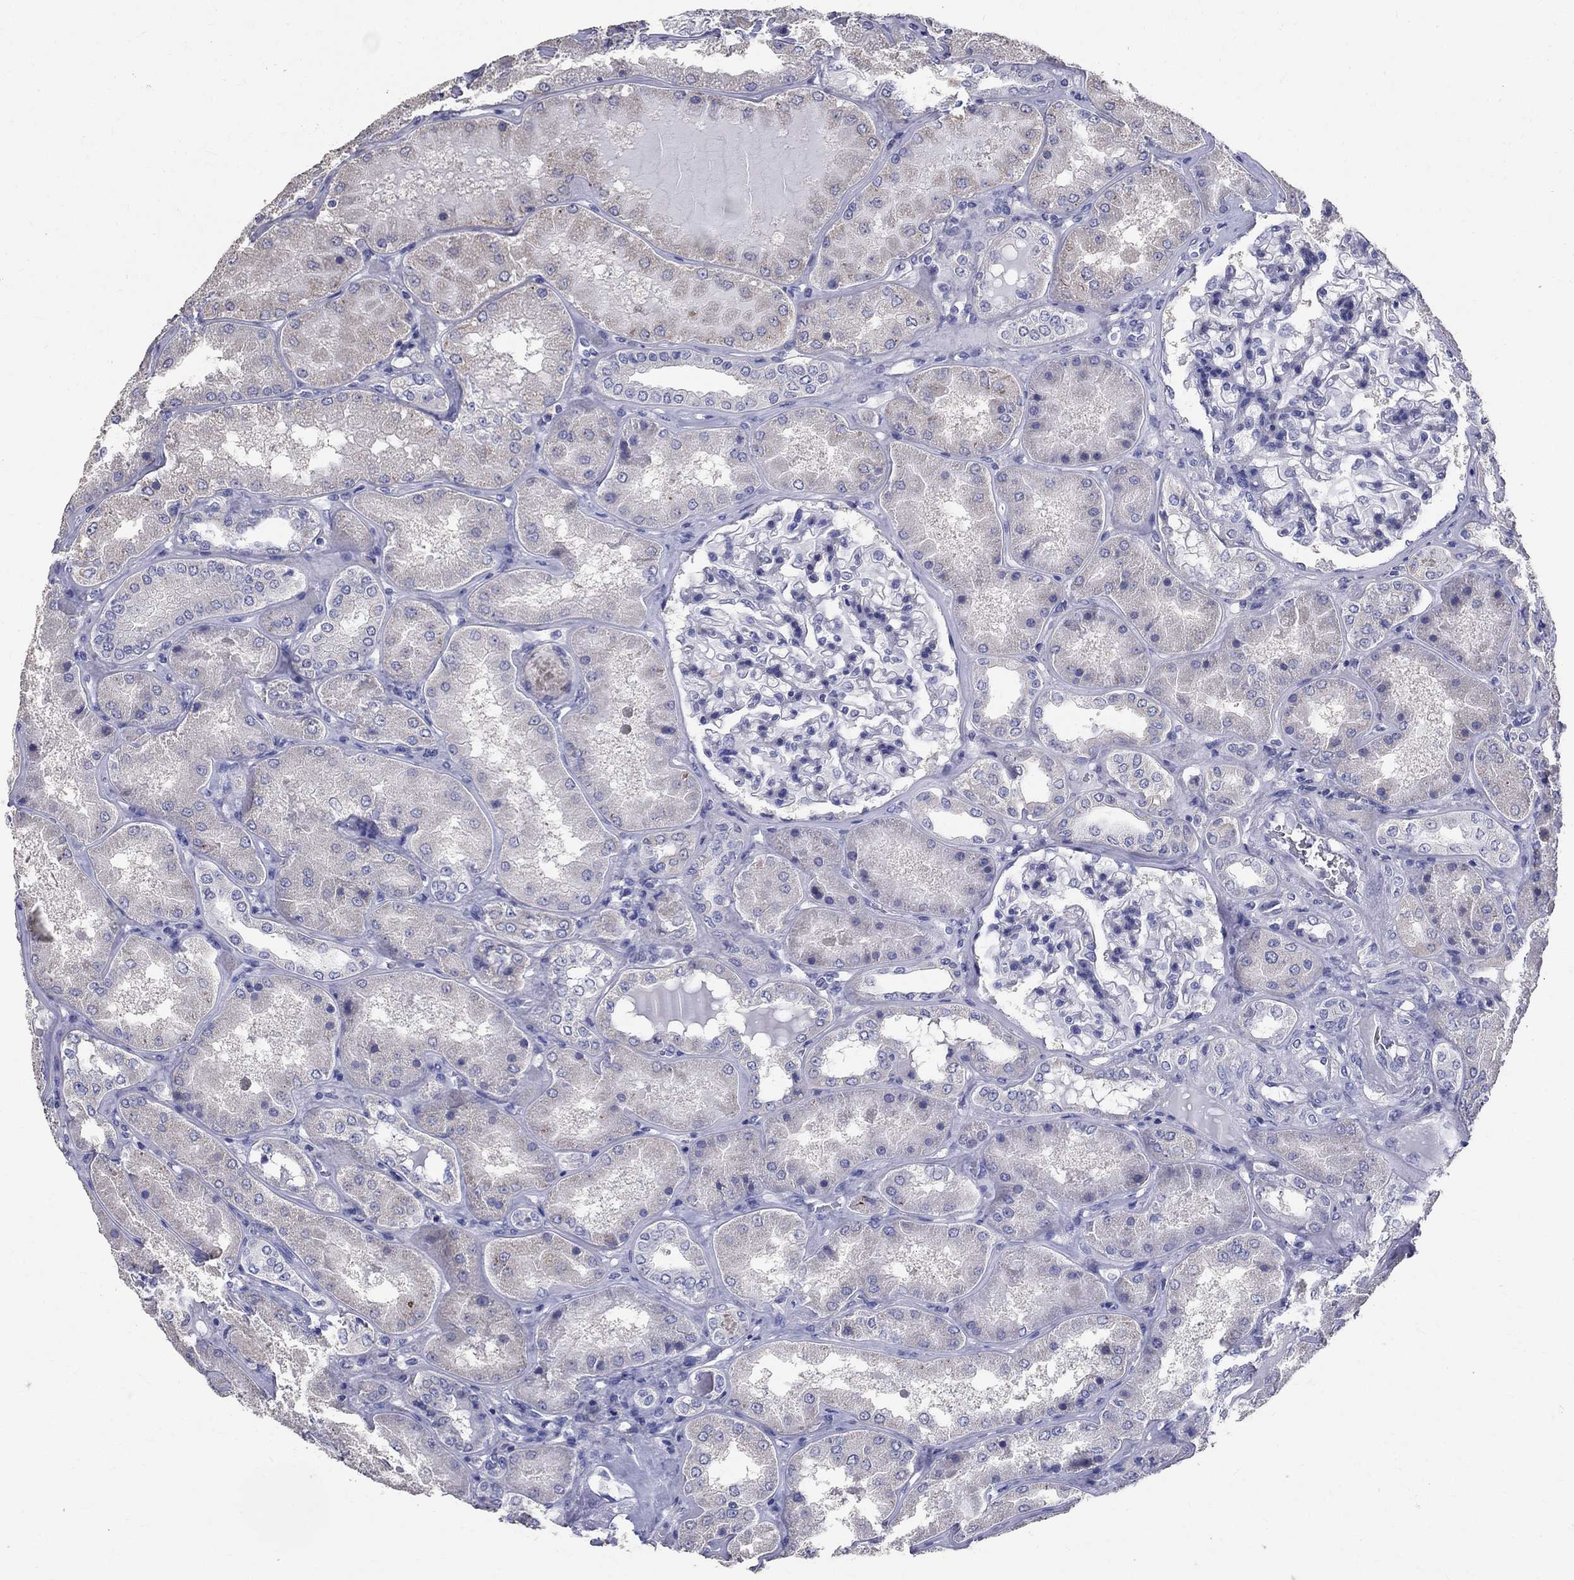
{"staining": {"intensity": "negative", "quantity": "none", "location": "none"}, "tissue": "kidney", "cell_type": "Cells in glomeruli", "image_type": "normal", "snomed": [{"axis": "morphology", "description": "Normal tissue, NOS"}, {"axis": "topography", "description": "Kidney"}], "caption": "Immunohistochemistry (IHC) image of normal kidney: kidney stained with DAB (3,3'-diaminobenzidine) displays no significant protein staining in cells in glomeruli.", "gene": "ANXA10", "patient": {"sex": "female", "age": 56}}